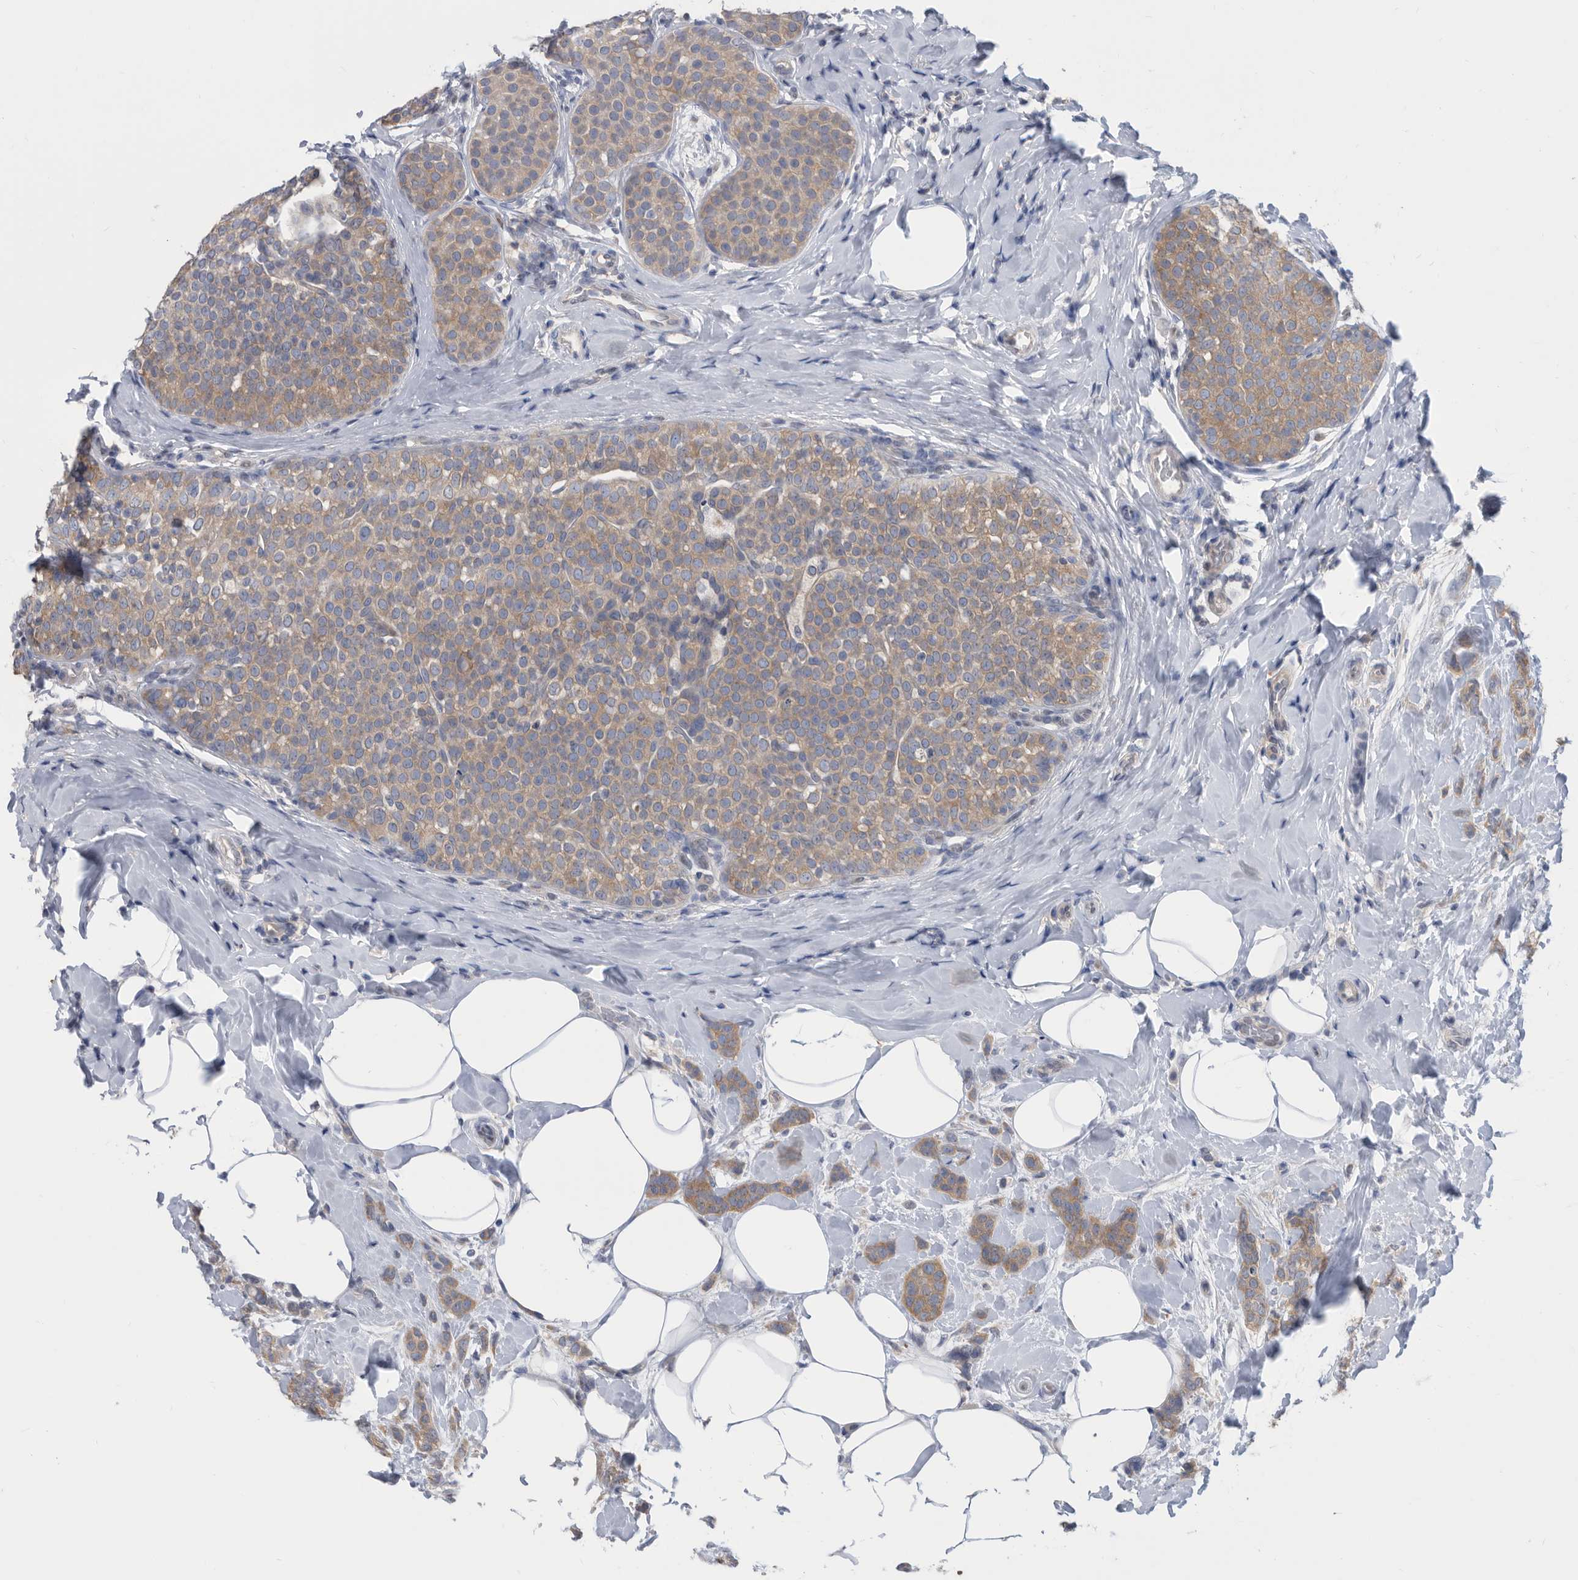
{"staining": {"intensity": "weak", "quantity": ">75%", "location": "cytoplasmic/membranous"}, "tissue": "breast cancer", "cell_type": "Tumor cells", "image_type": "cancer", "snomed": [{"axis": "morphology", "description": "Lobular carcinoma, in situ"}, {"axis": "morphology", "description": "Lobular carcinoma"}, {"axis": "topography", "description": "Breast"}], "caption": "Approximately >75% of tumor cells in human breast cancer (lobular carcinoma) demonstrate weak cytoplasmic/membranous protein positivity as visualized by brown immunohistochemical staining.", "gene": "CCT4", "patient": {"sex": "female", "age": 41}}